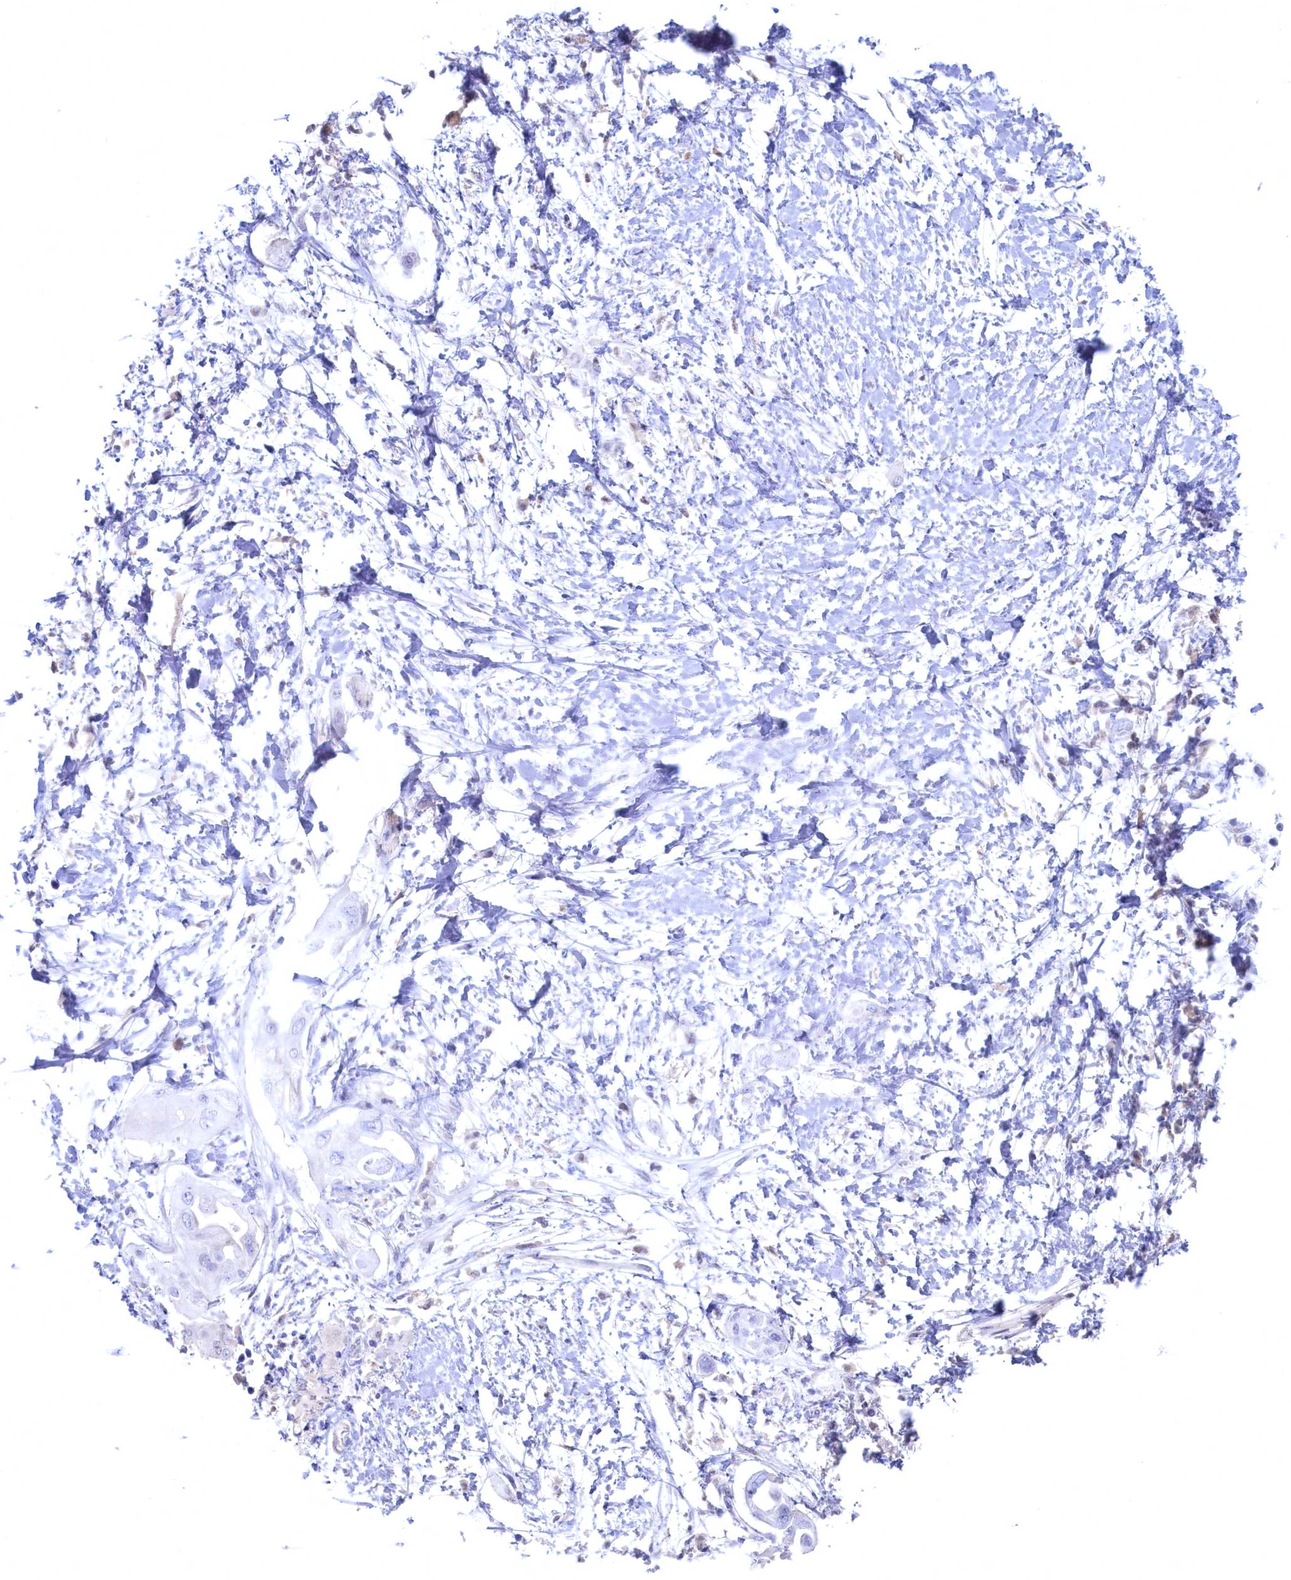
{"staining": {"intensity": "negative", "quantity": "none", "location": "none"}, "tissue": "pancreatic cancer", "cell_type": "Tumor cells", "image_type": "cancer", "snomed": [{"axis": "morphology", "description": "Adenocarcinoma, NOS"}, {"axis": "topography", "description": "Pancreas"}], "caption": "There is no significant staining in tumor cells of pancreatic cancer (adenocarcinoma).", "gene": "C11orf54", "patient": {"sex": "male", "age": 68}}